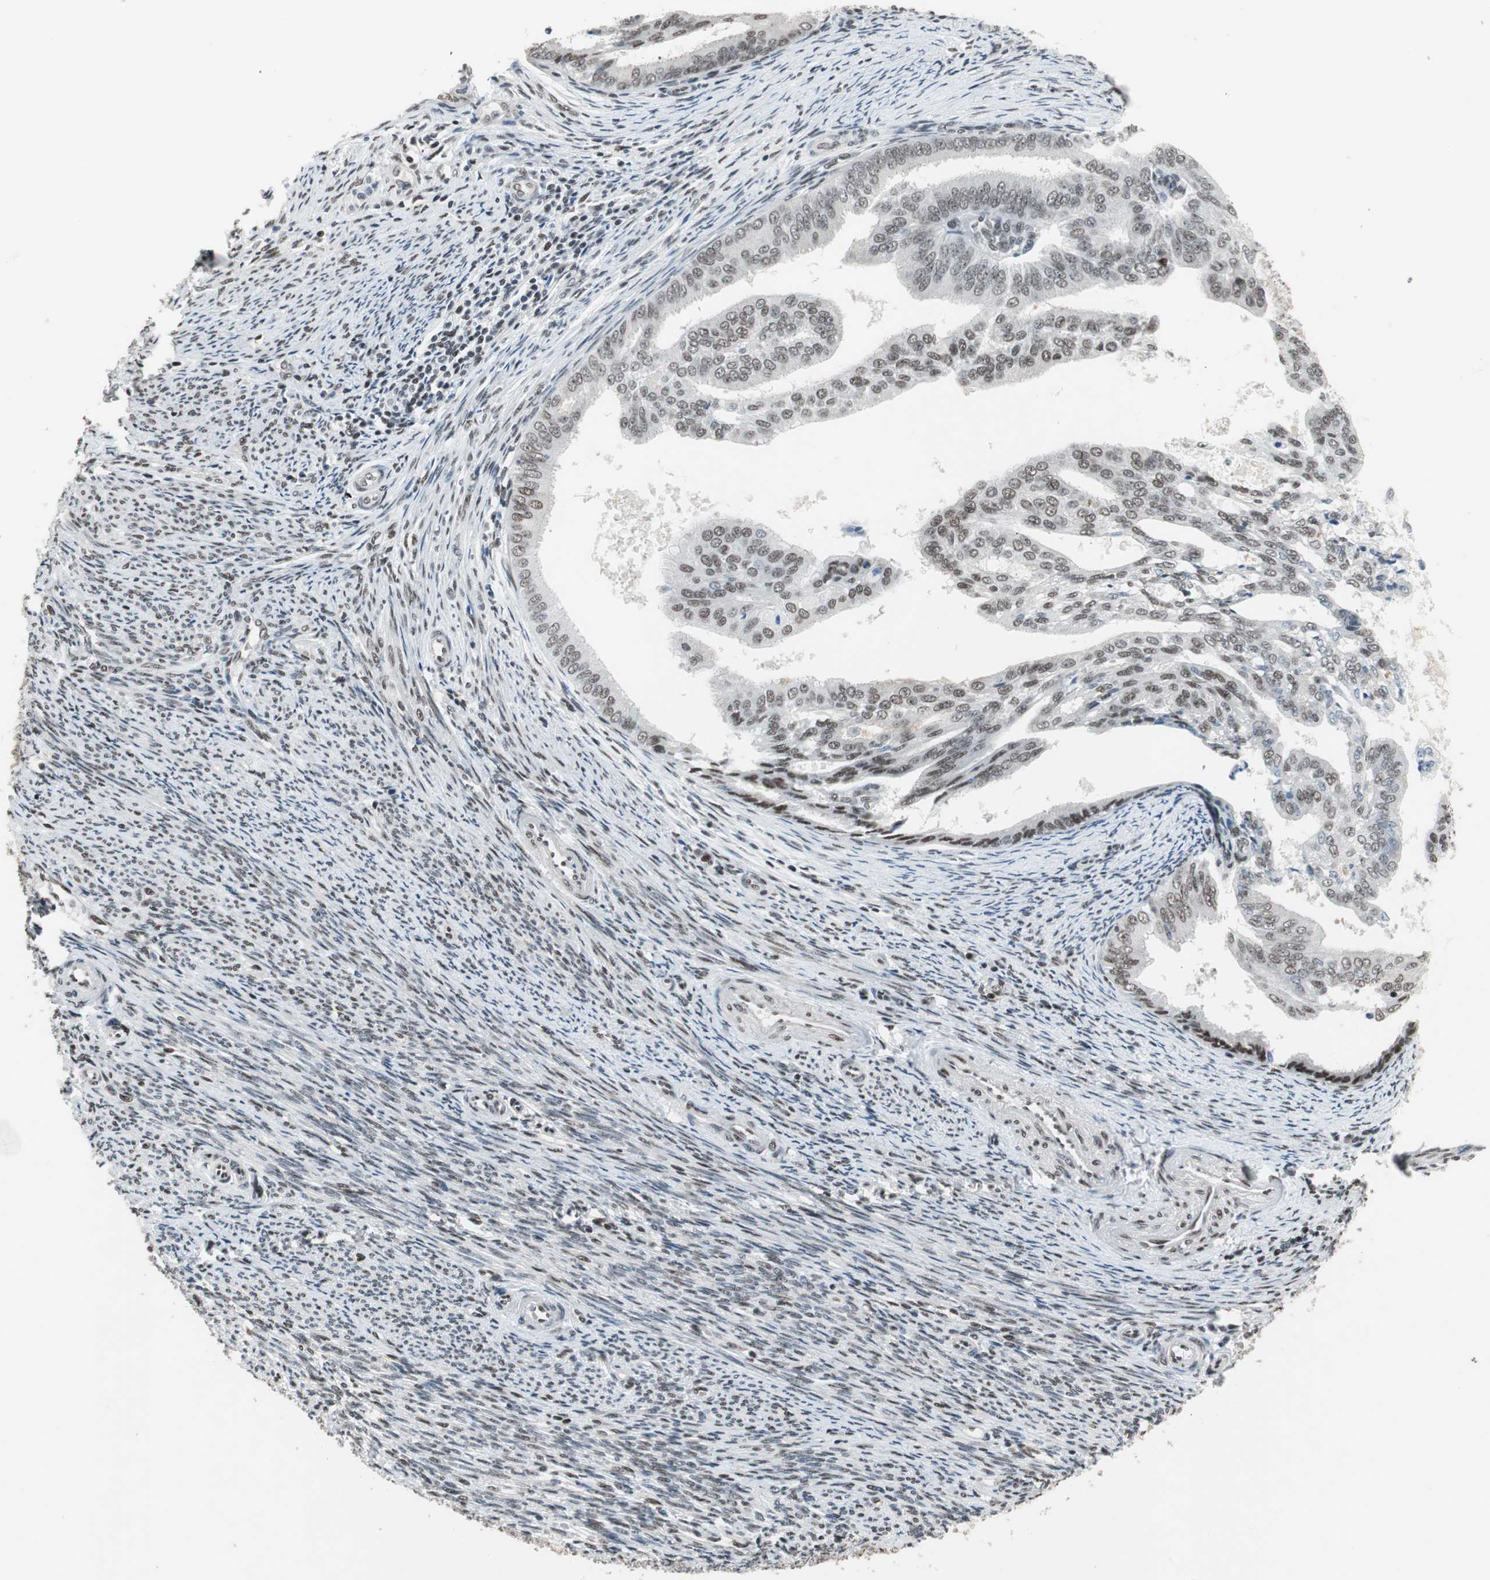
{"staining": {"intensity": "moderate", "quantity": ">75%", "location": "nuclear"}, "tissue": "endometrial cancer", "cell_type": "Tumor cells", "image_type": "cancer", "snomed": [{"axis": "morphology", "description": "Adenocarcinoma, NOS"}, {"axis": "topography", "description": "Endometrium"}], "caption": "A high-resolution photomicrograph shows immunohistochemistry staining of adenocarcinoma (endometrial), which displays moderate nuclear staining in approximately >75% of tumor cells.", "gene": "ZBTB17", "patient": {"sex": "female", "age": 58}}